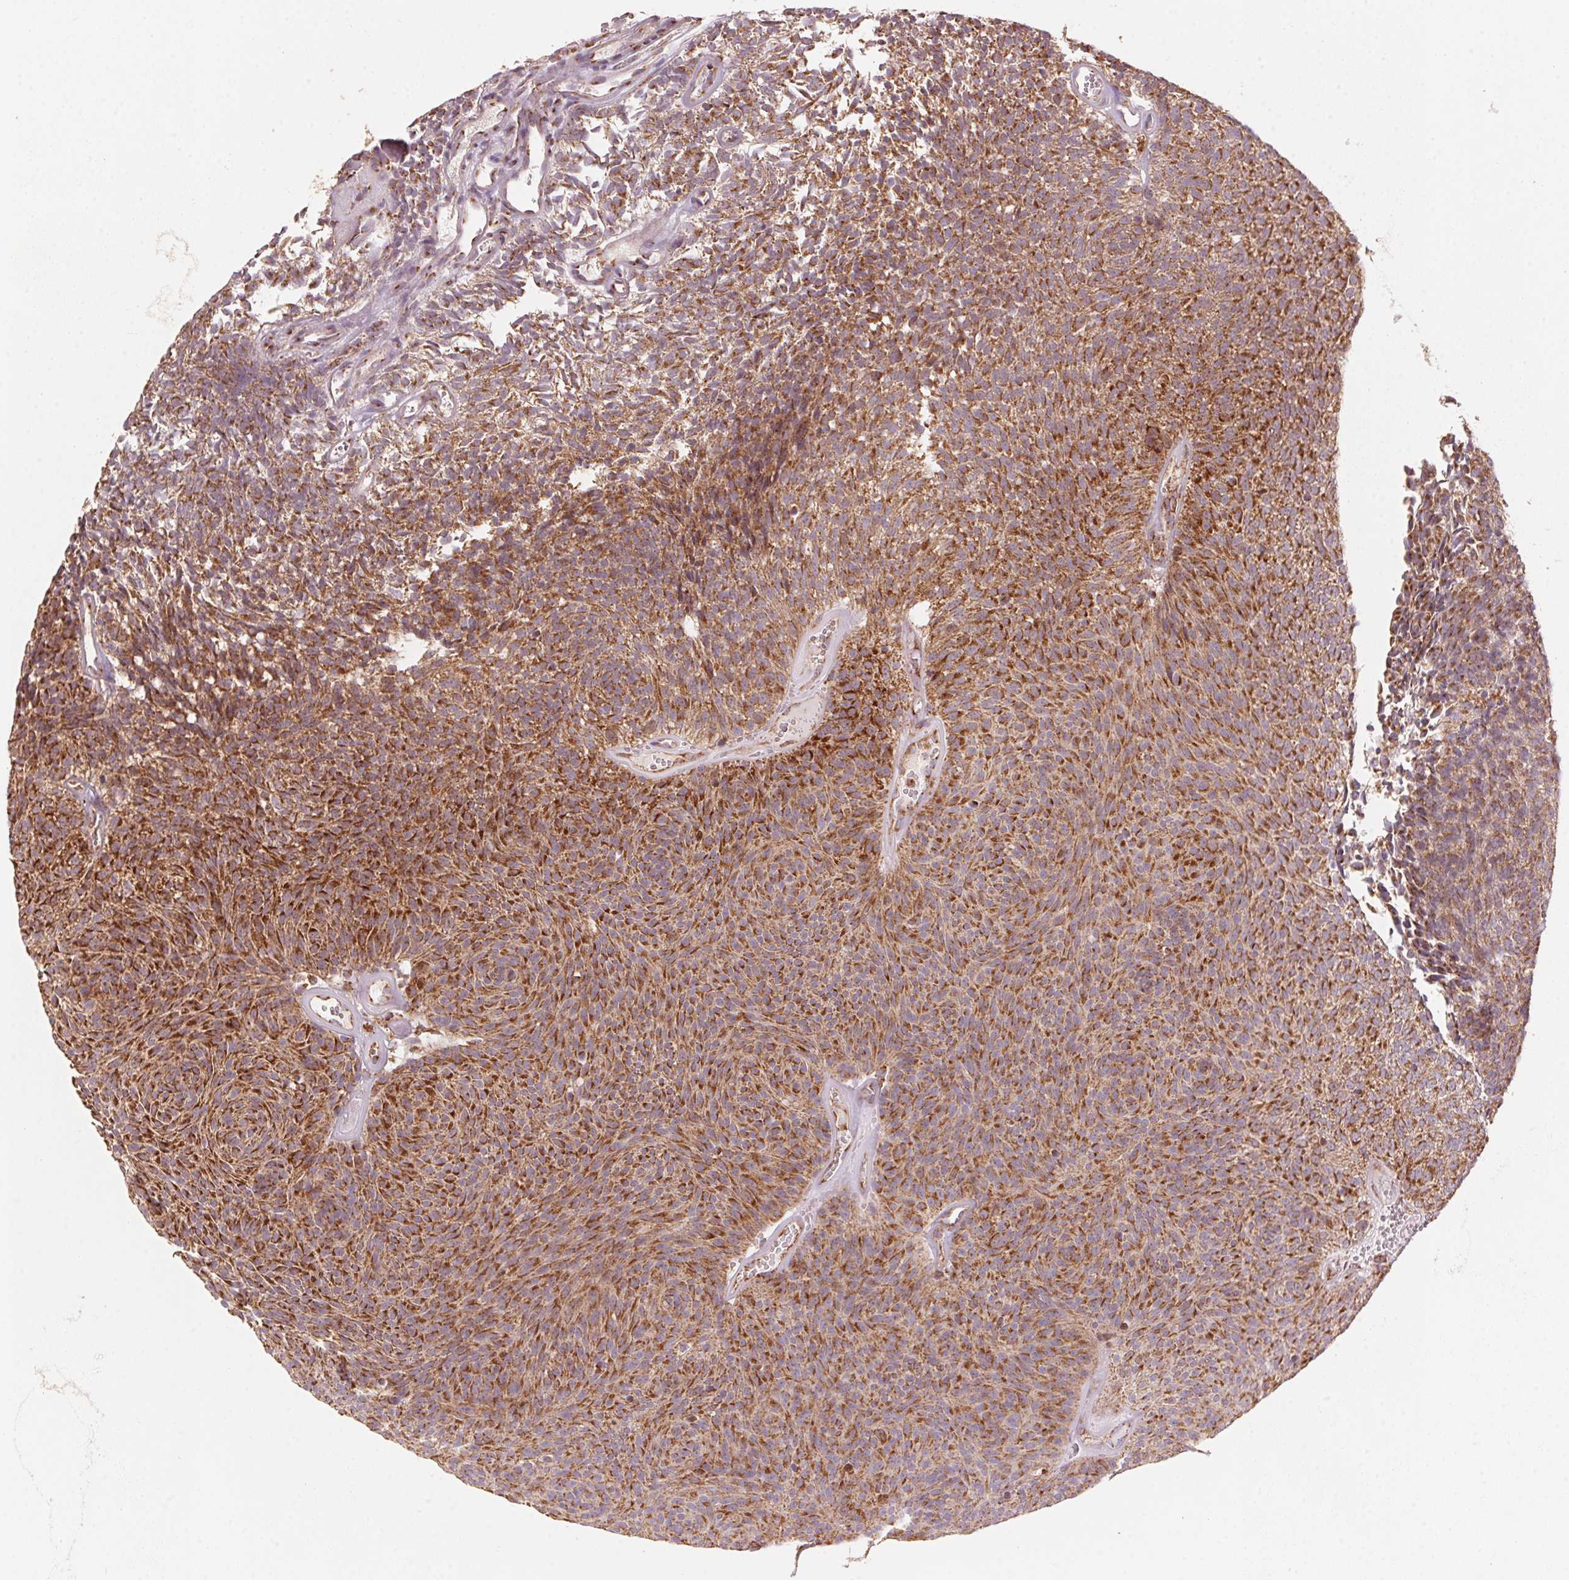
{"staining": {"intensity": "strong", "quantity": ">75%", "location": "cytoplasmic/membranous"}, "tissue": "urothelial cancer", "cell_type": "Tumor cells", "image_type": "cancer", "snomed": [{"axis": "morphology", "description": "Urothelial carcinoma, Low grade"}, {"axis": "topography", "description": "Urinary bladder"}], "caption": "Urothelial cancer stained with a brown dye demonstrates strong cytoplasmic/membranous positive positivity in approximately >75% of tumor cells.", "gene": "TOMM70", "patient": {"sex": "male", "age": 77}}